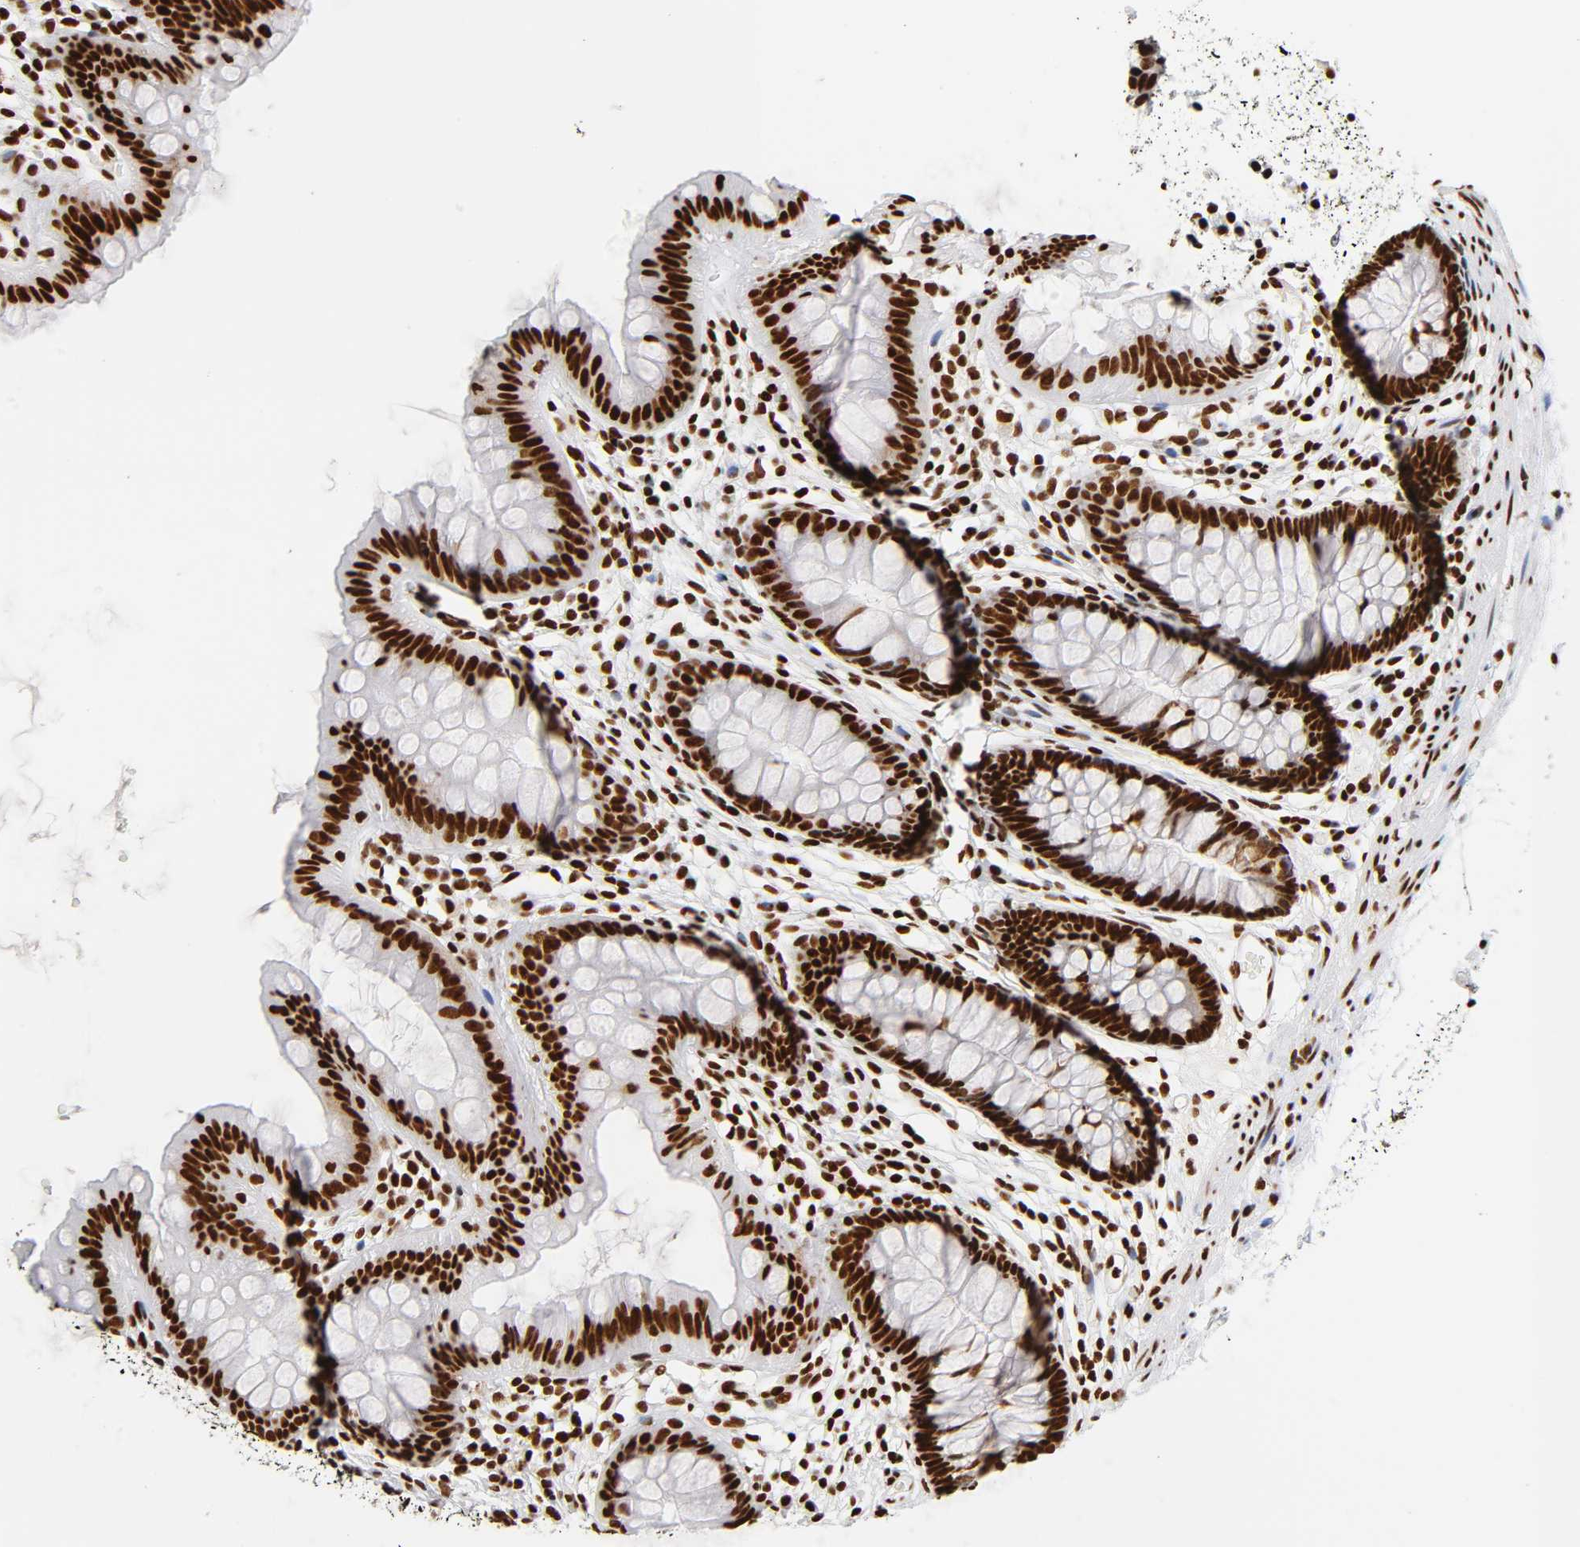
{"staining": {"intensity": "strong", "quantity": ">75%", "location": "nuclear"}, "tissue": "colon", "cell_type": "Endothelial cells", "image_type": "normal", "snomed": [{"axis": "morphology", "description": "Normal tissue, NOS"}, {"axis": "topography", "description": "Smooth muscle"}, {"axis": "topography", "description": "Colon"}], "caption": "Endothelial cells exhibit strong nuclear expression in about >75% of cells in unremarkable colon.", "gene": "XRCC6", "patient": {"sex": "male", "age": 67}}